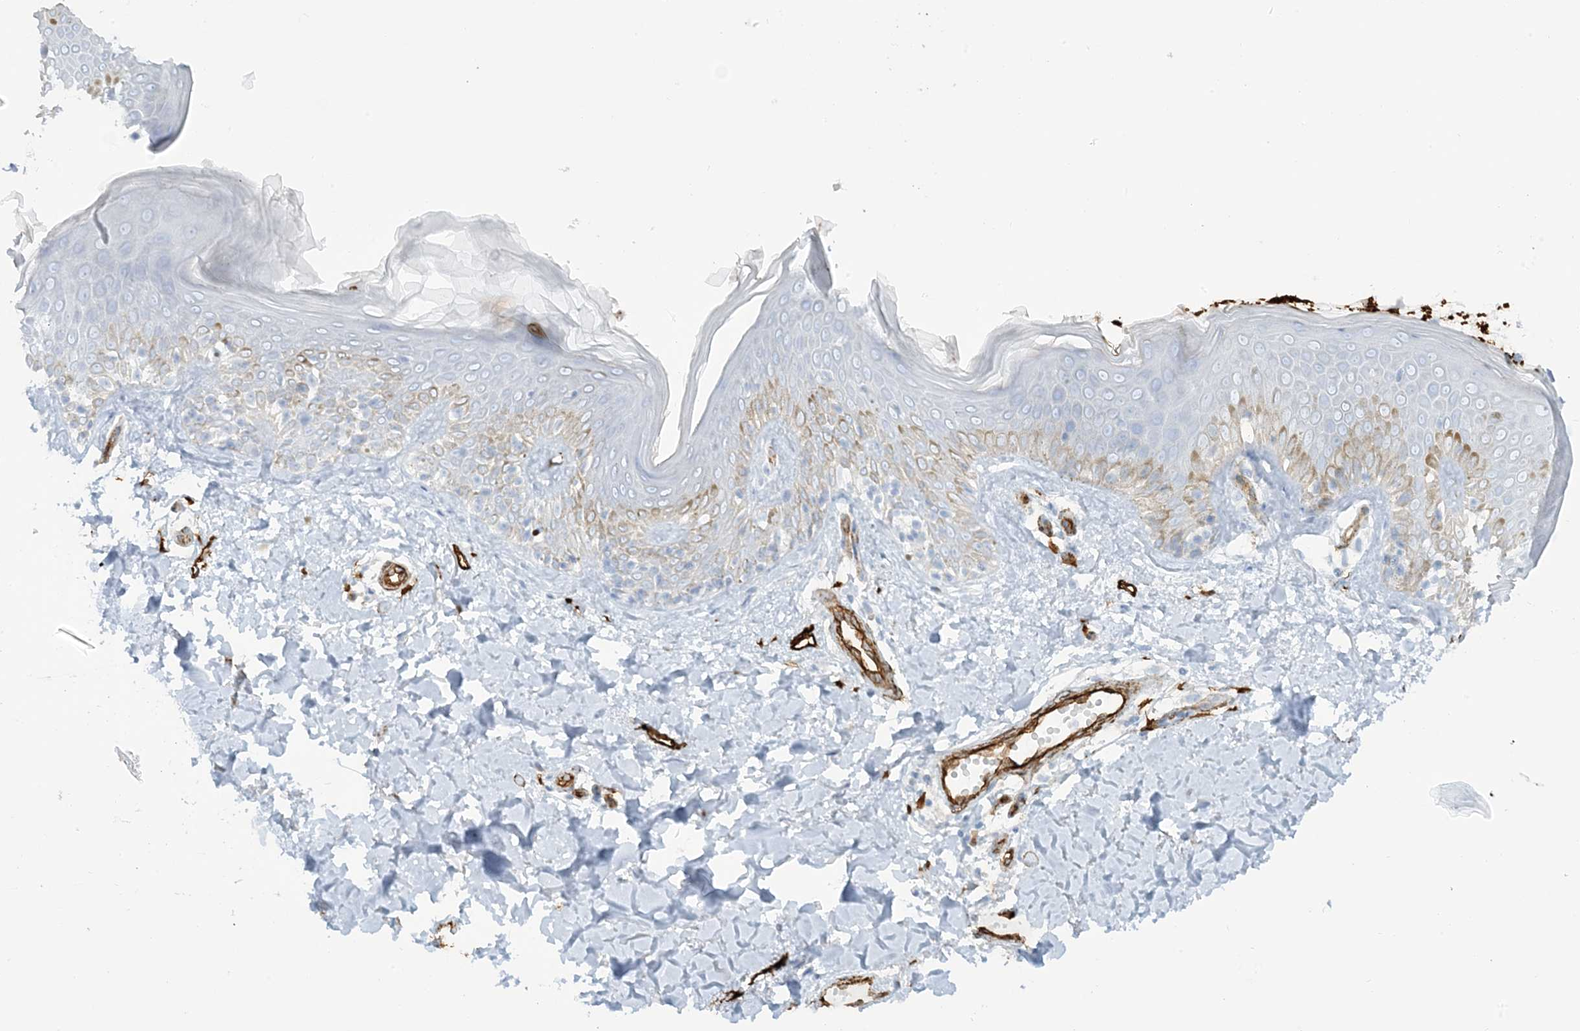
{"staining": {"intensity": "negative", "quantity": "none", "location": "none"}, "tissue": "skin", "cell_type": "Fibroblasts", "image_type": "normal", "snomed": [{"axis": "morphology", "description": "Normal tissue, NOS"}, {"axis": "topography", "description": "Skin"}], "caption": "A high-resolution image shows immunohistochemistry (IHC) staining of benign skin, which demonstrates no significant expression in fibroblasts.", "gene": "EPS8L3", "patient": {"sex": "male", "age": 37}}